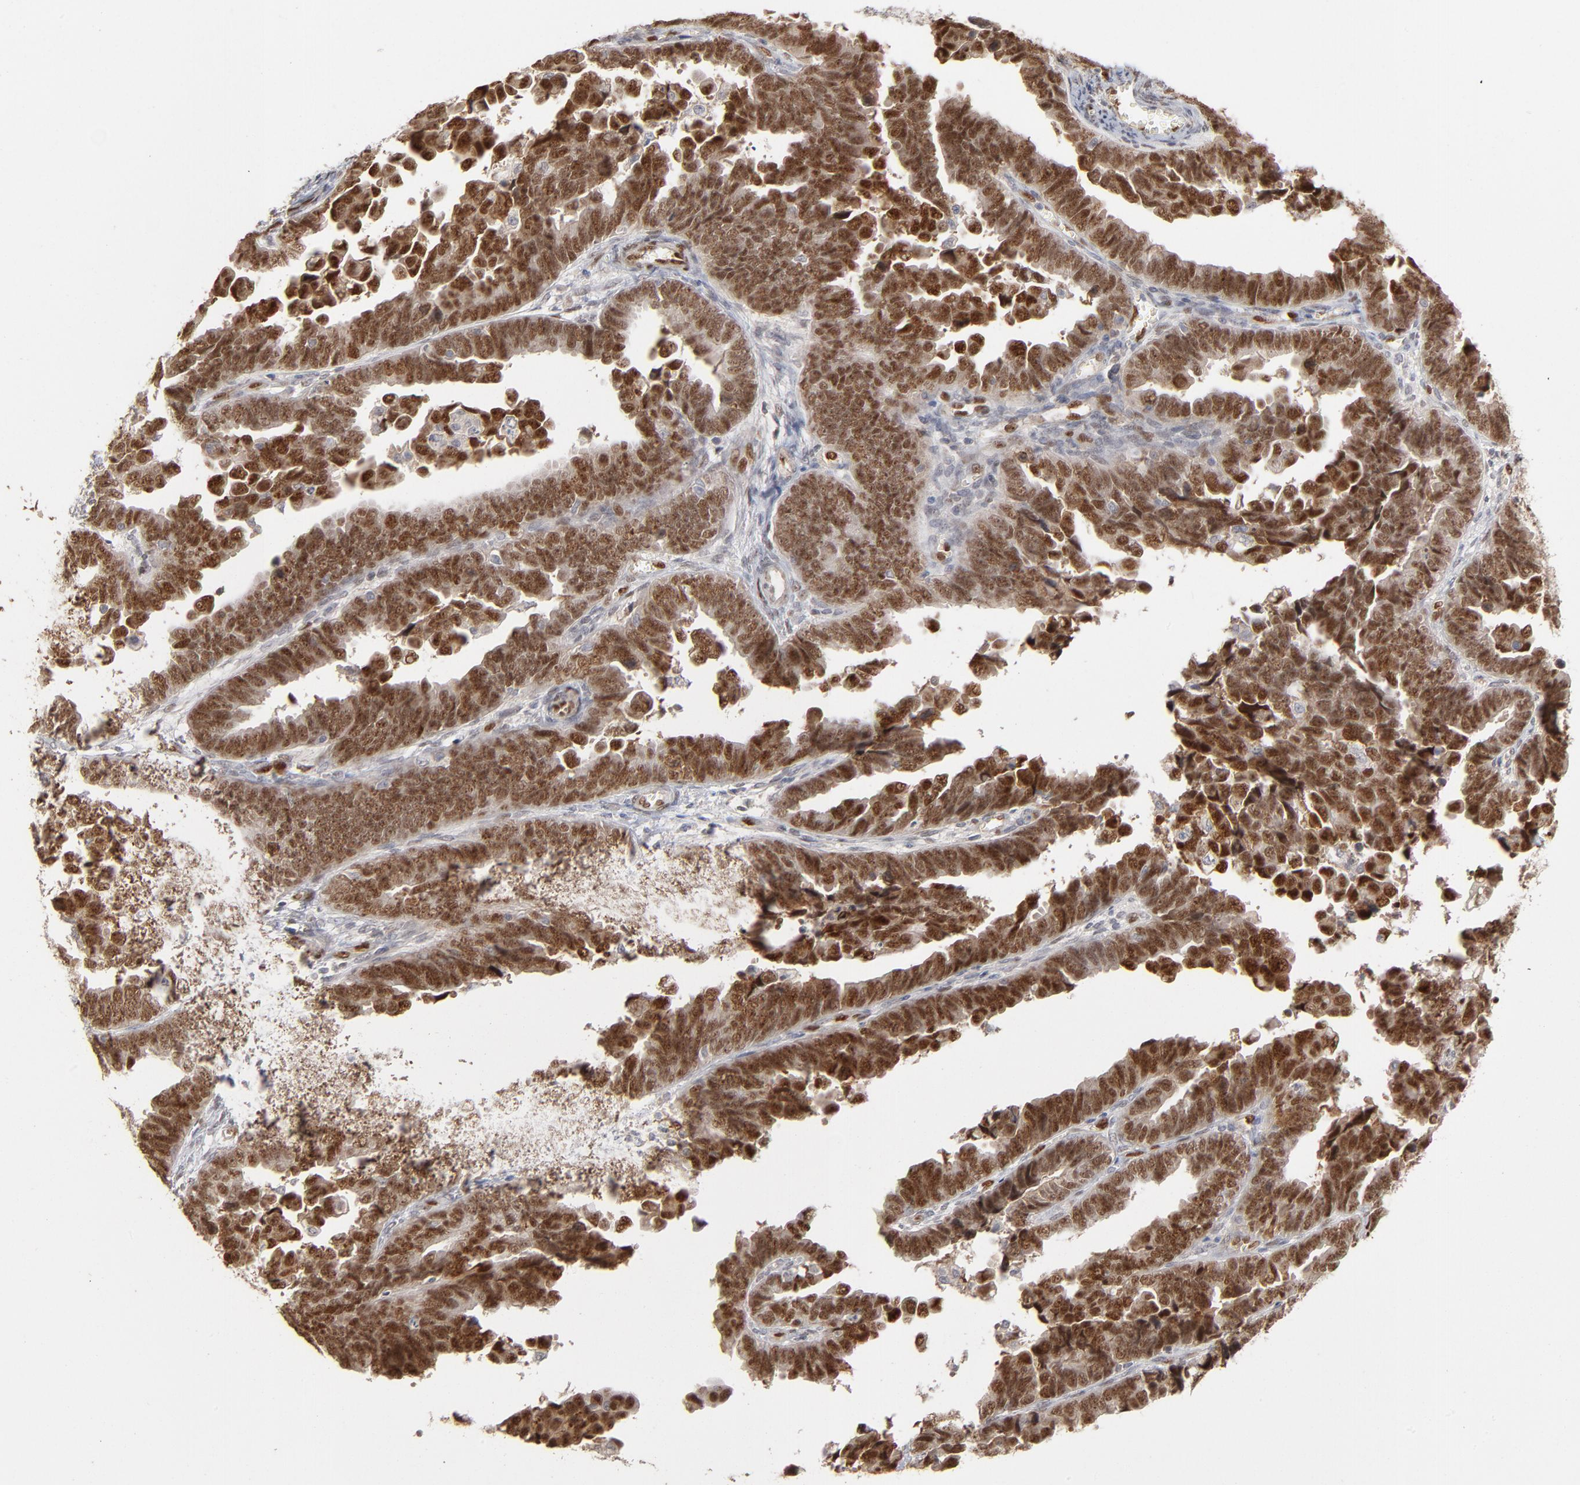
{"staining": {"intensity": "strong", "quantity": ">75%", "location": "nuclear"}, "tissue": "endometrial cancer", "cell_type": "Tumor cells", "image_type": "cancer", "snomed": [{"axis": "morphology", "description": "Adenocarcinoma, NOS"}, {"axis": "topography", "description": "Endometrium"}], "caption": "About >75% of tumor cells in endometrial cancer demonstrate strong nuclear protein staining as visualized by brown immunohistochemical staining.", "gene": "NFIB", "patient": {"sex": "female", "age": 75}}